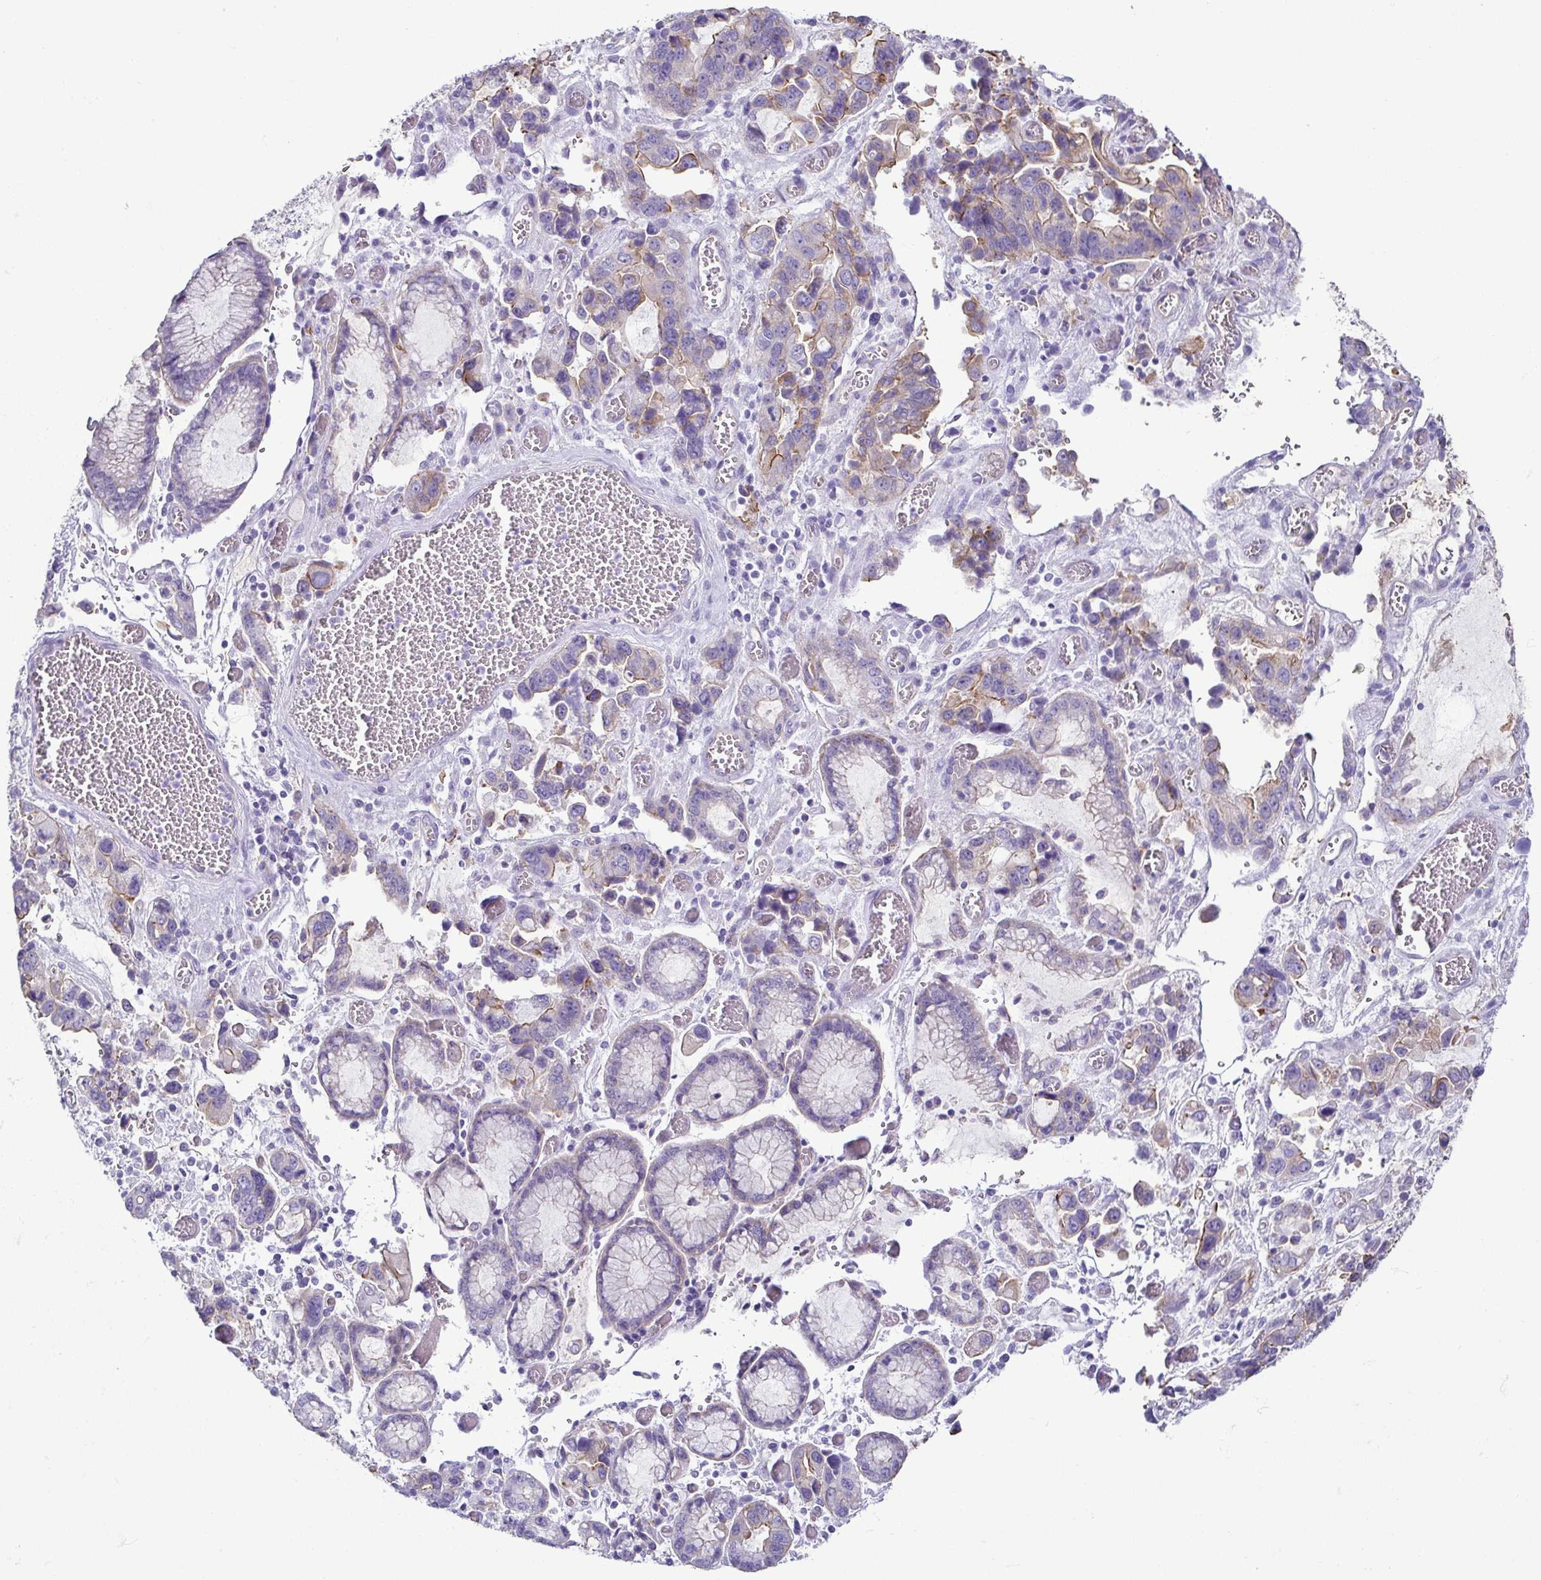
{"staining": {"intensity": "weak", "quantity": "<25%", "location": "cytoplasmic/membranous"}, "tissue": "stomach cancer", "cell_type": "Tumor cells", "image_type": "cancer", "snomed": [{"axis": "morphology", "description": "Adenocarcinoma, NOS"}, {"axis": "topography", "description": "Stomach, upper"}], "caption": "Tumor cells are negative for protein expression in human stomach cancer (adenocarcinoma).", "gene": "CASP14", "patient": {"sex": "female", "age": 81}}